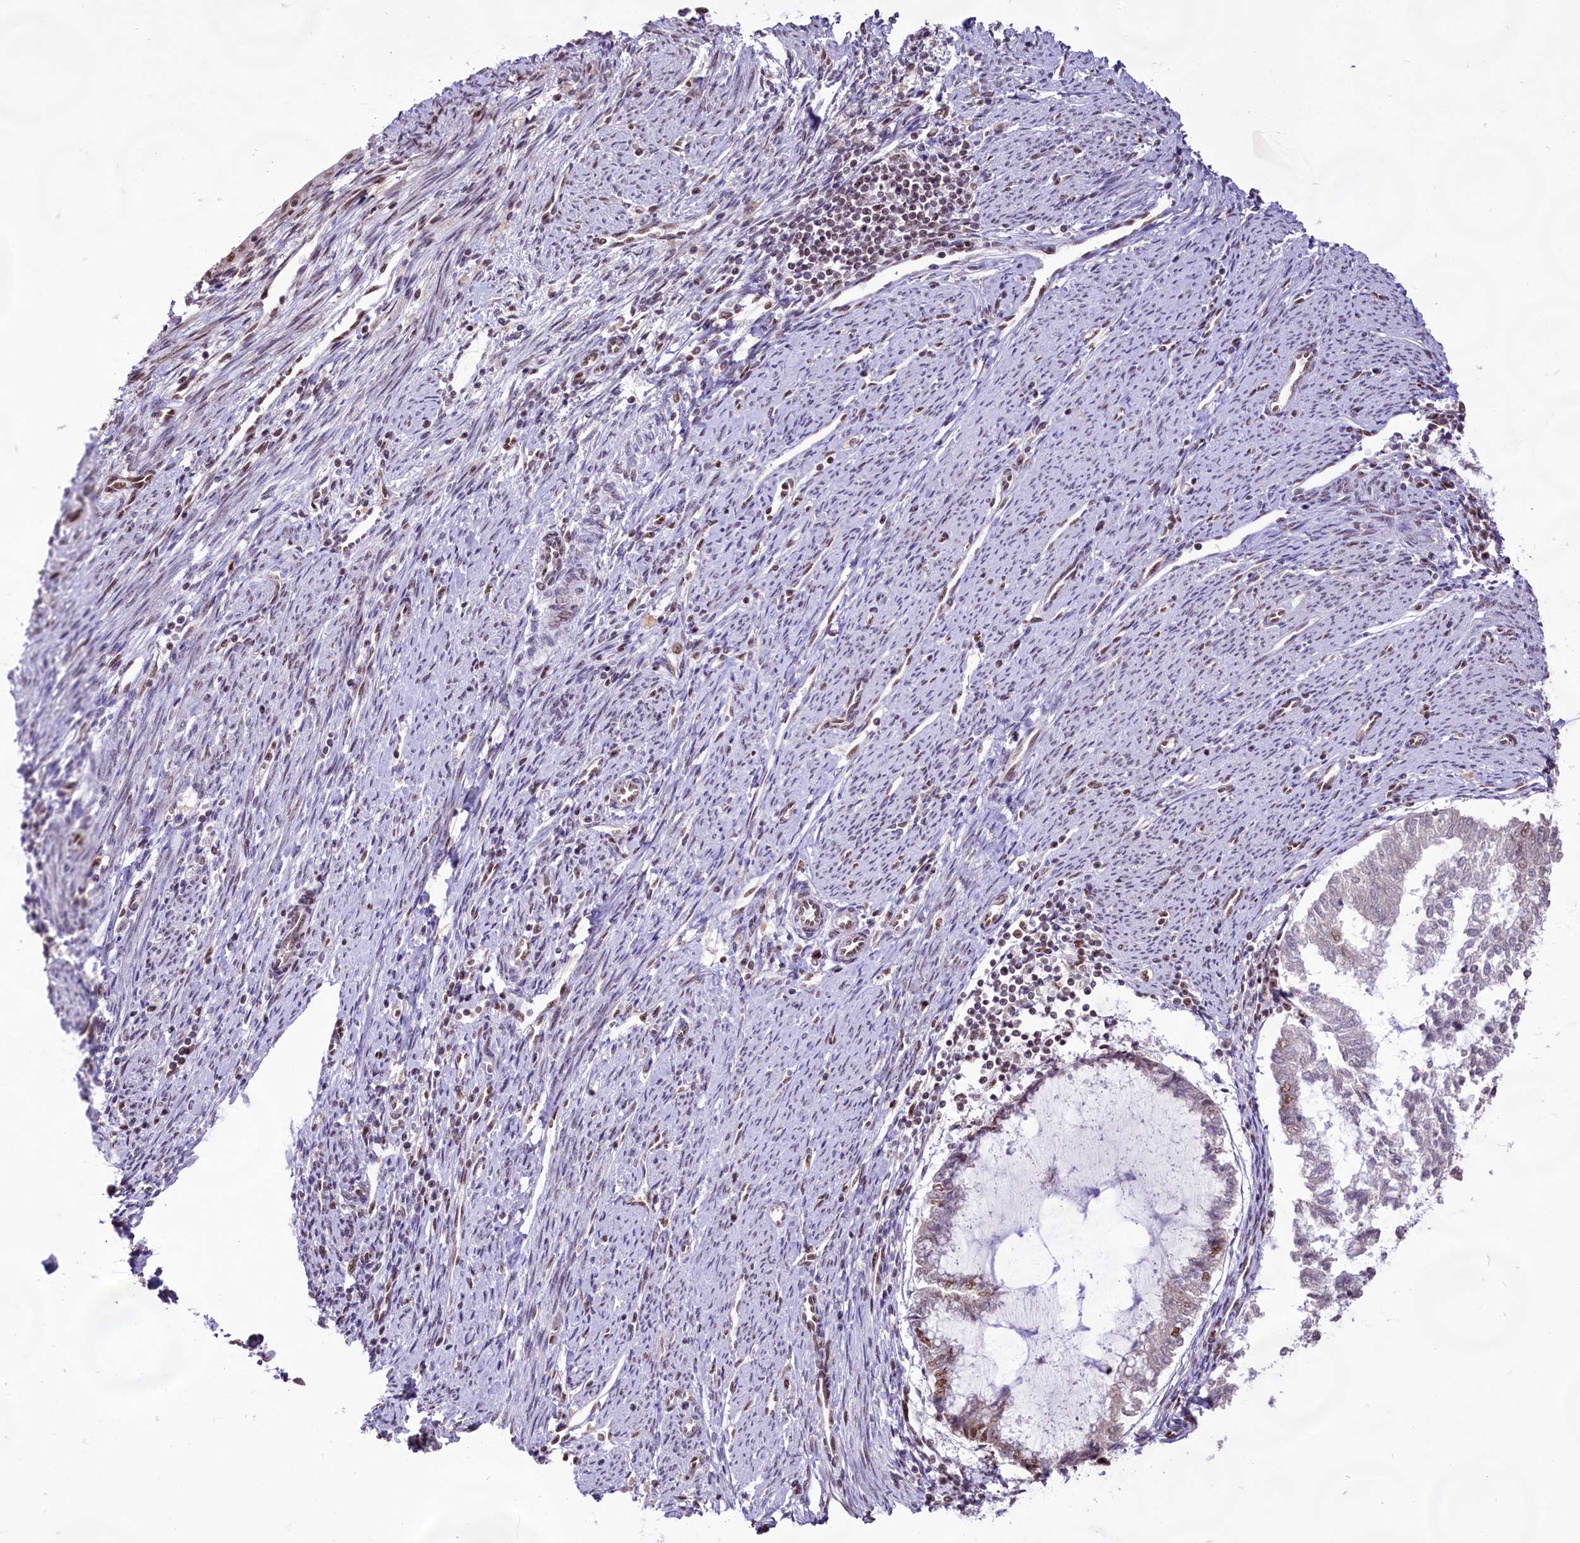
{"staining": {"intensity": "moderate", "quantity": "25%-75%", "location": "nuclear"}, "tissue": "endometrial cancer", "cell_type": "Tumor cells", "image_type": "cancer", "snomed": [{"axis": "morphology", "description": "Adenocarcinoma, NOS"}, {"axis": "topography", "description": "Endometrium"}], "caption": "Adenocarcinoma (endometrial) was stained to show a protein in brown. There is medium levels of moderate nuclear positivity in approximately 25%-75% of tumor cells.", "gene": "HIRA", "patient": {"sex": "female", "age": 79}}